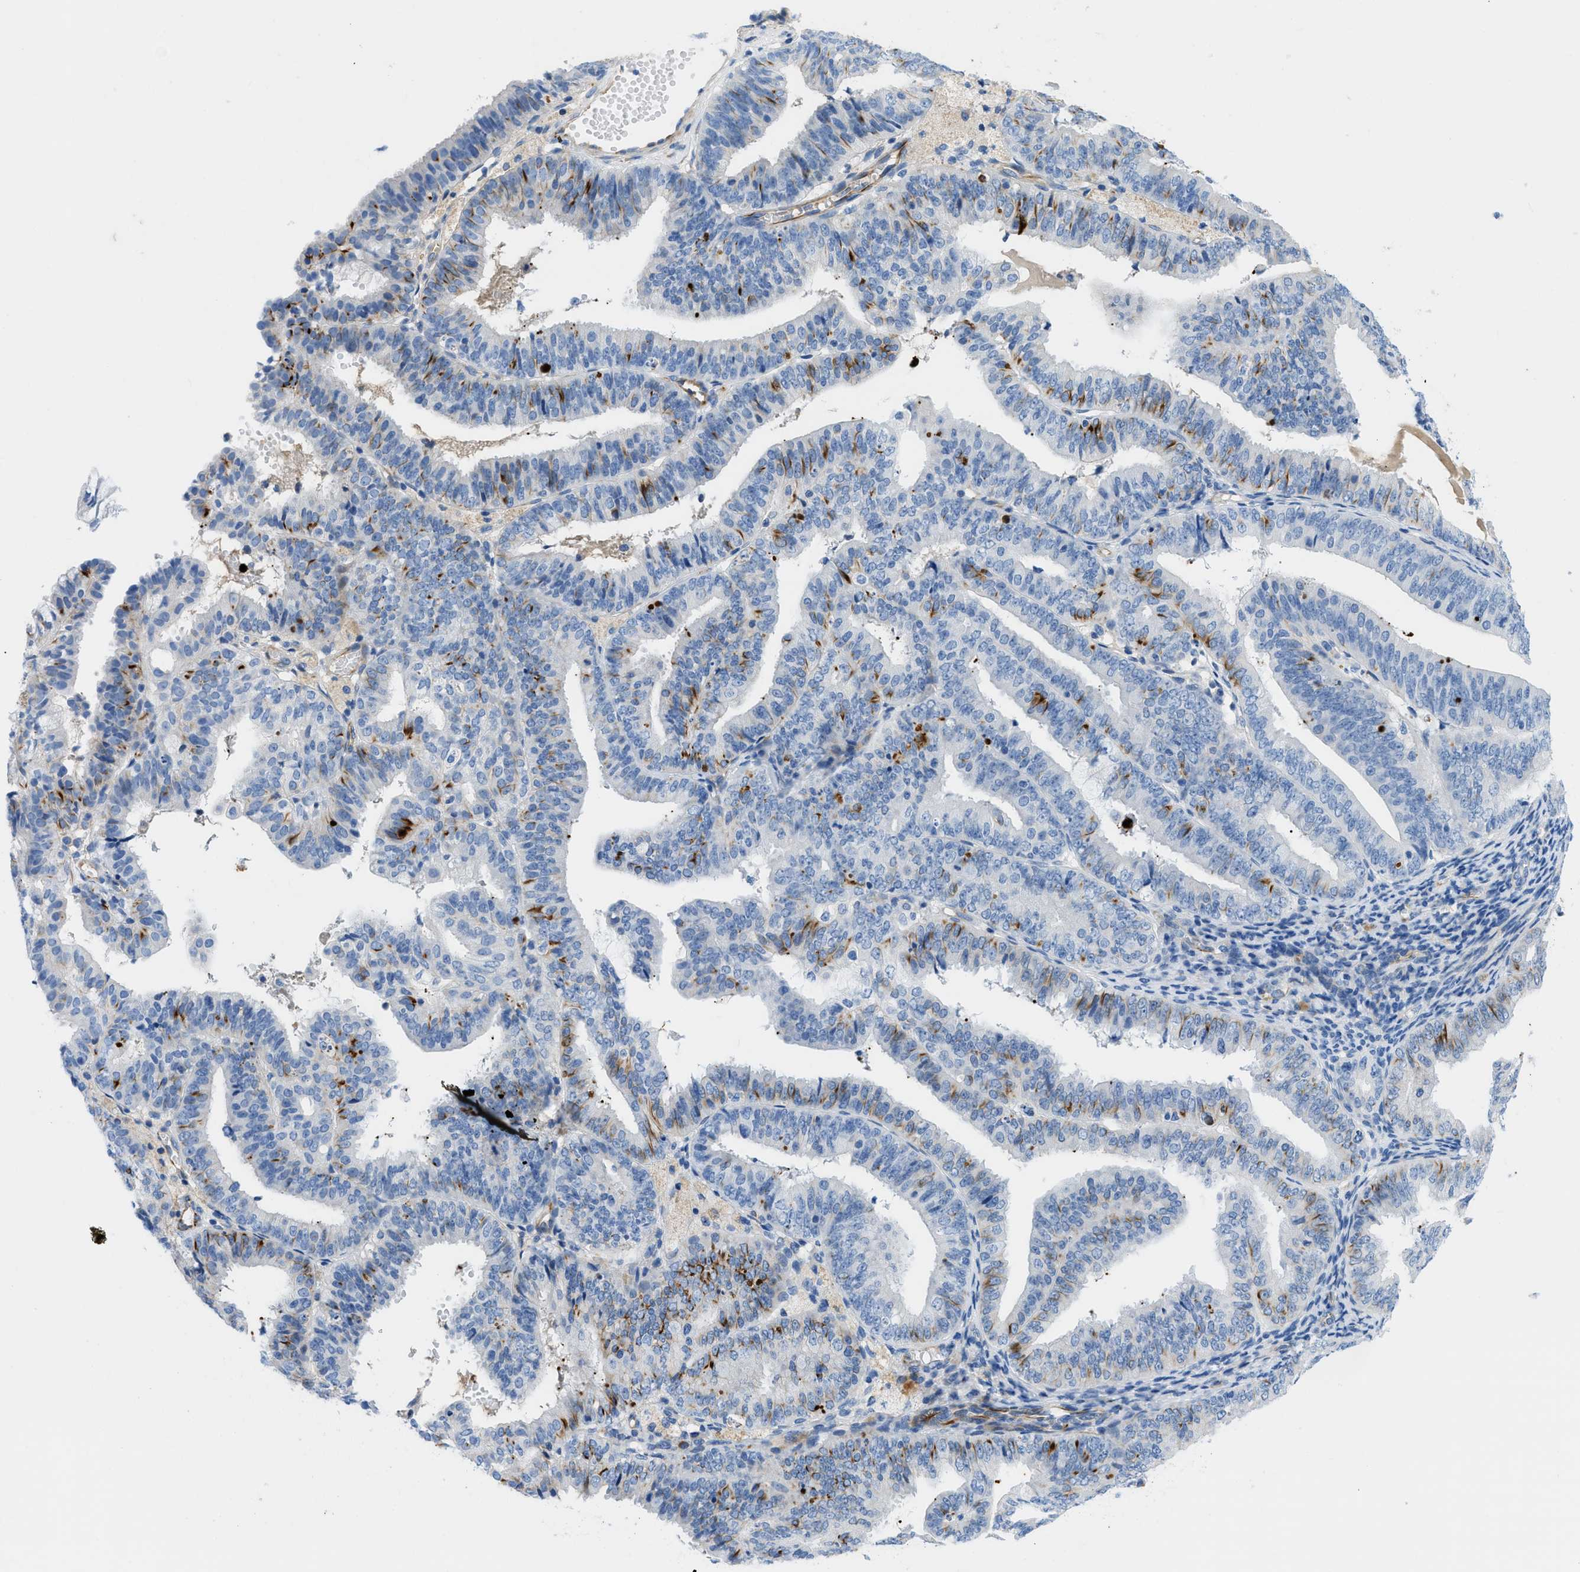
{"staining": {"intensity": "moderate", "quantity": "25%-75%", "location": "cytoplasmic/membranous"}, "tissue": "endometrial cancer", "cell_type": "Tumor cells", "image_type": "cancer", "snomed": [{"axis": "morphology", "description": "Adenocarcinoma, NOS"}, {"axis": "topography", "description": "Endometrium"}], "caption": "Protein staining by immunohistochemistry (IHC) exhibits moderate cytoplasmic/membranous staining in approximately 25%-75% of tumor cells in endometrial cancer (adenocarcinoma).", "gene": "XCR1", "patient": {"sex": "female", "age": 63}}